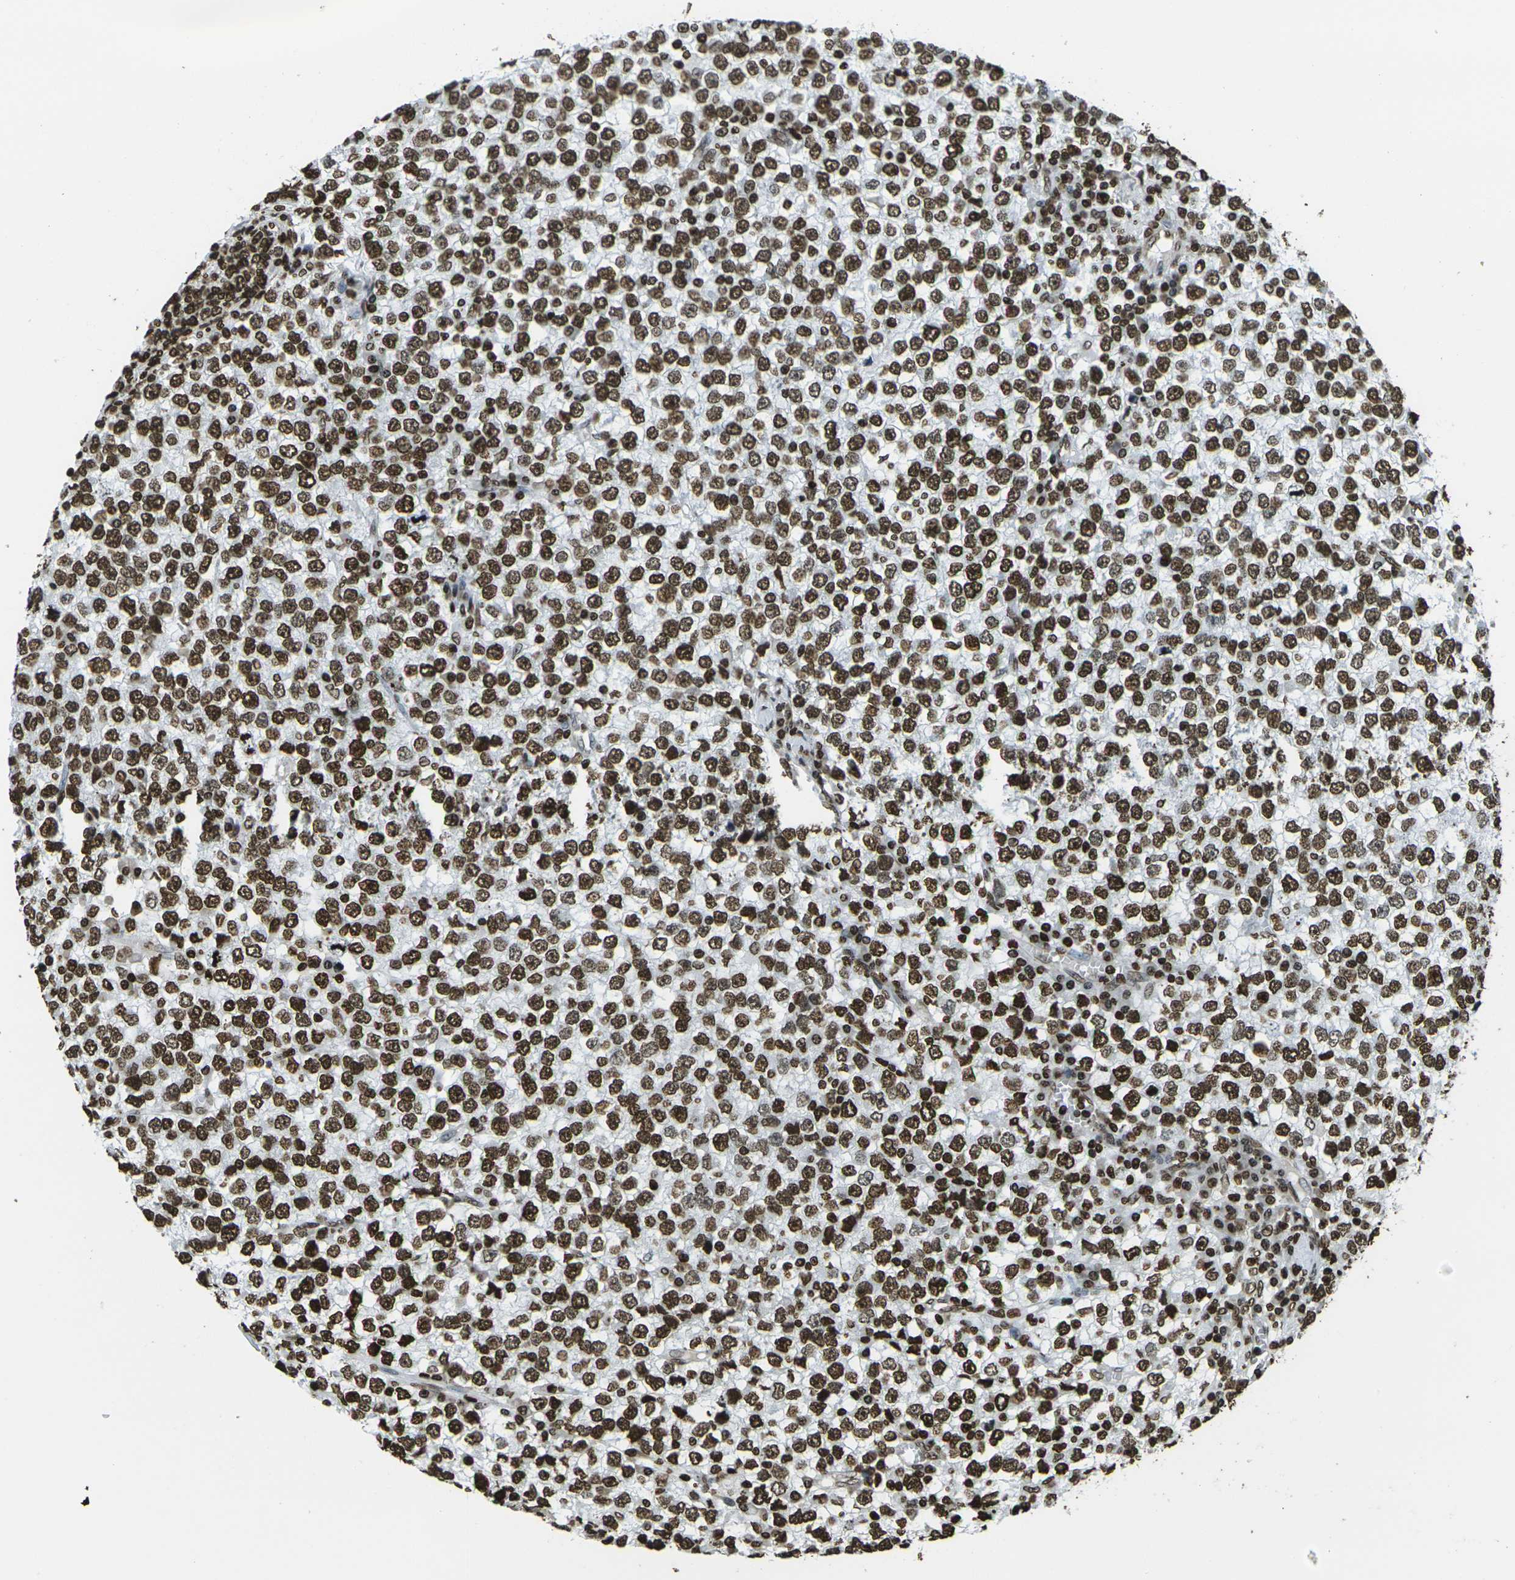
{"staining": {"intensity": "strong", "quantity": ">75%", "location": "nuclear"}, "tissue": "testis cancer", "cell_type": "Tumor cells", "image_type": "cancer", "snomed": [{"axis": "morphology", "description": "Seminoma, NOS"}, {"axis": "topography", "description": "Testis"}], "caption": "IHC (DAB (3,3'-diaminobenzidine)) staining of human testis cancer reveals strong nuclear protein staining in about >75% of tumor cells.", "gene": "H1-2", "patient": {"sex": "male", "age": 65}}